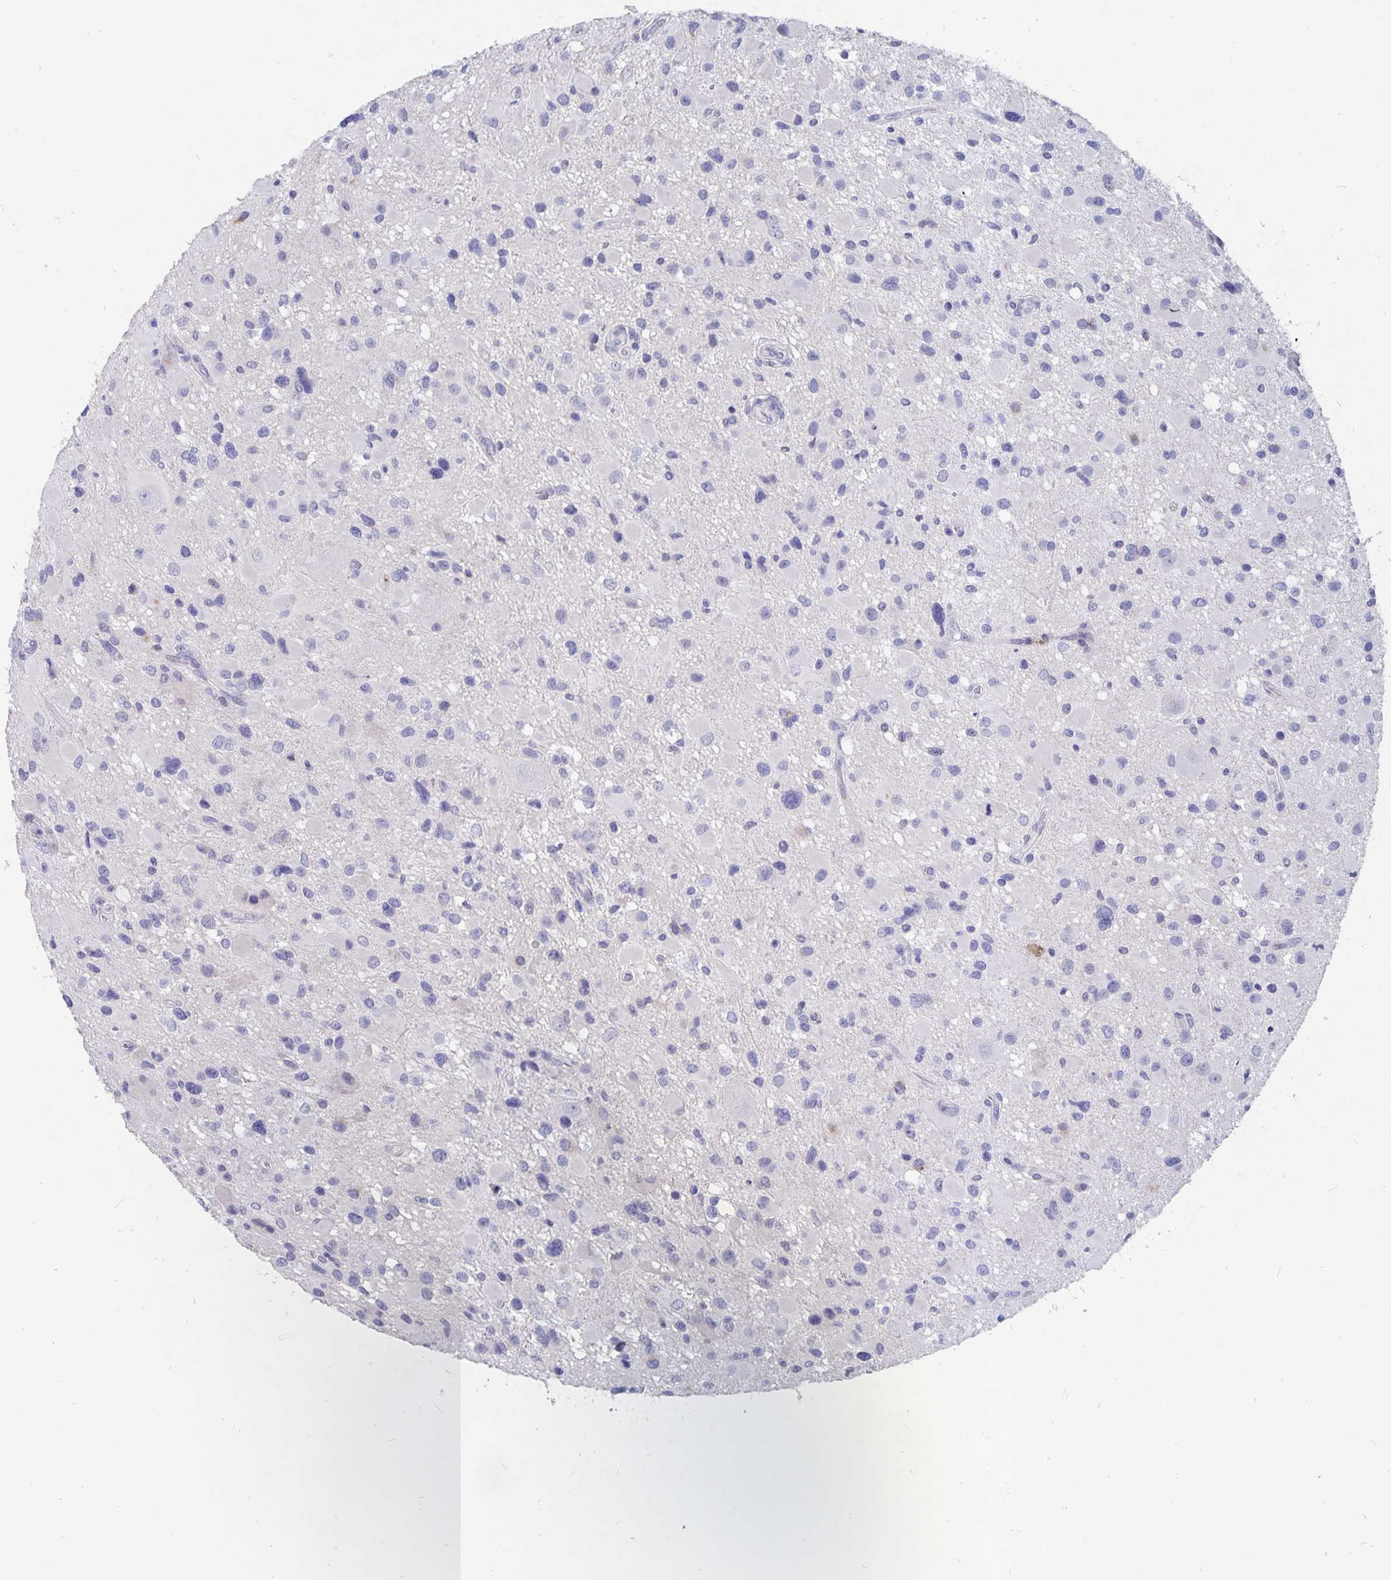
{"staining": {"intensity": "negative", "quantity": "none", "location": "none"}, "tissue": "glioma", "cell_type": "Tumor cells", "image_type": "cancer", "snomed": [{"axis": "morphology", "description": "Glioma, malignant, Low grade"}, {"axis": "topography", "description": "Brain"}], "caption": "The photomicrograph reveals no staining of tumor cells in low-grade glioma (malignant).", "gene": "SMOC1", "patient": {"sex": "female", "age": 32}}